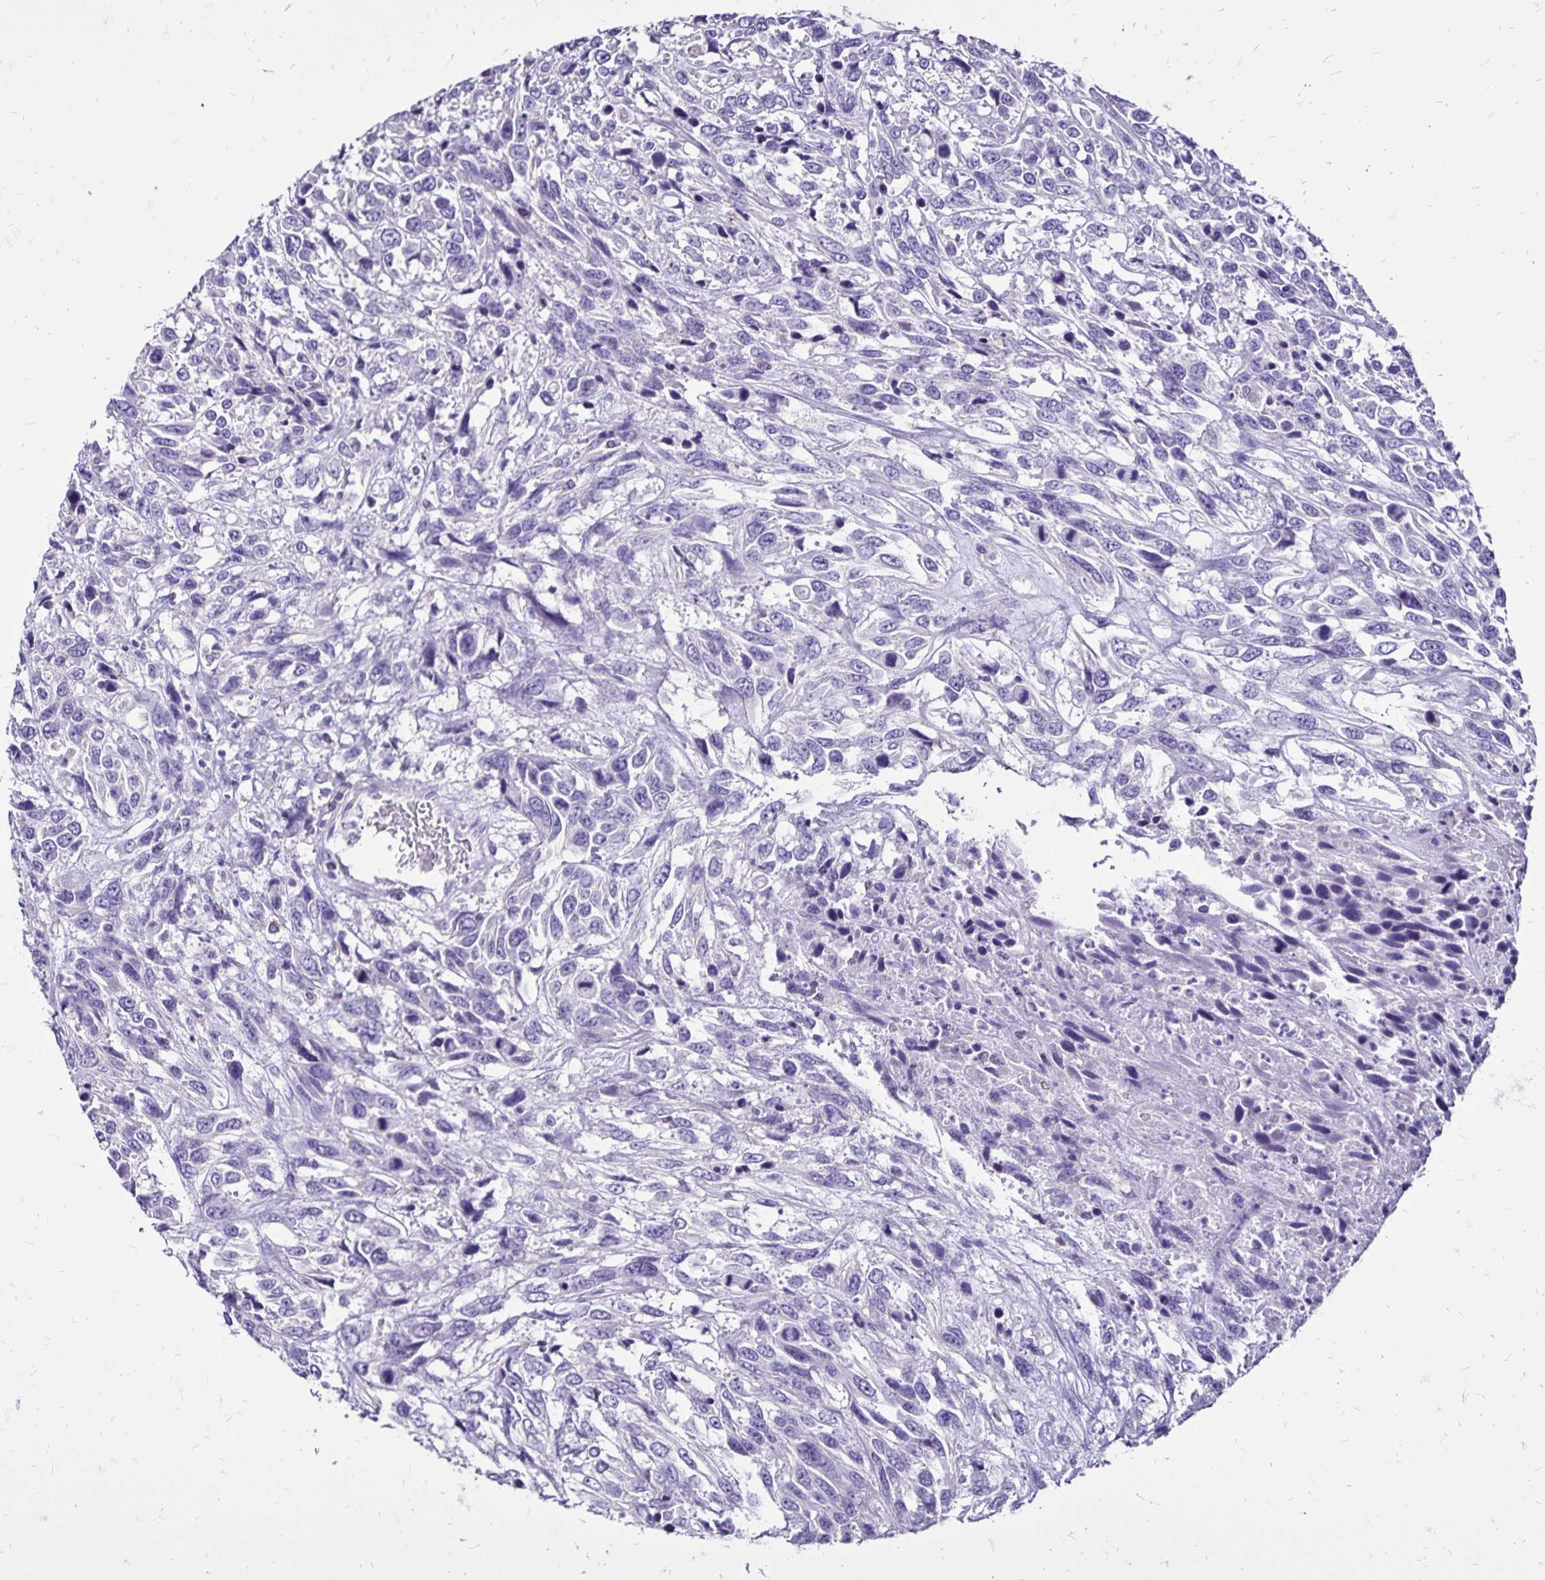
{"staining": {"intensity": "negative", "quantity": "none", "location": "none"}, "tissue": "urothelial cancer", "cell_type": "Tumor cells", "image_type": "cancer", "snomed": [{"axis": "morphology", "description": "Urothelial carcinoma, High grade"}, {"axis": "topography", "description": "Urinary bladder"}], "caption": "Urothelial carcinoma (high-grade) was stained to show a protein in brown. There is no significant staining in tumor cells.", "gene": "EVPL", "patient": {"sex": "female", "age": 70}}